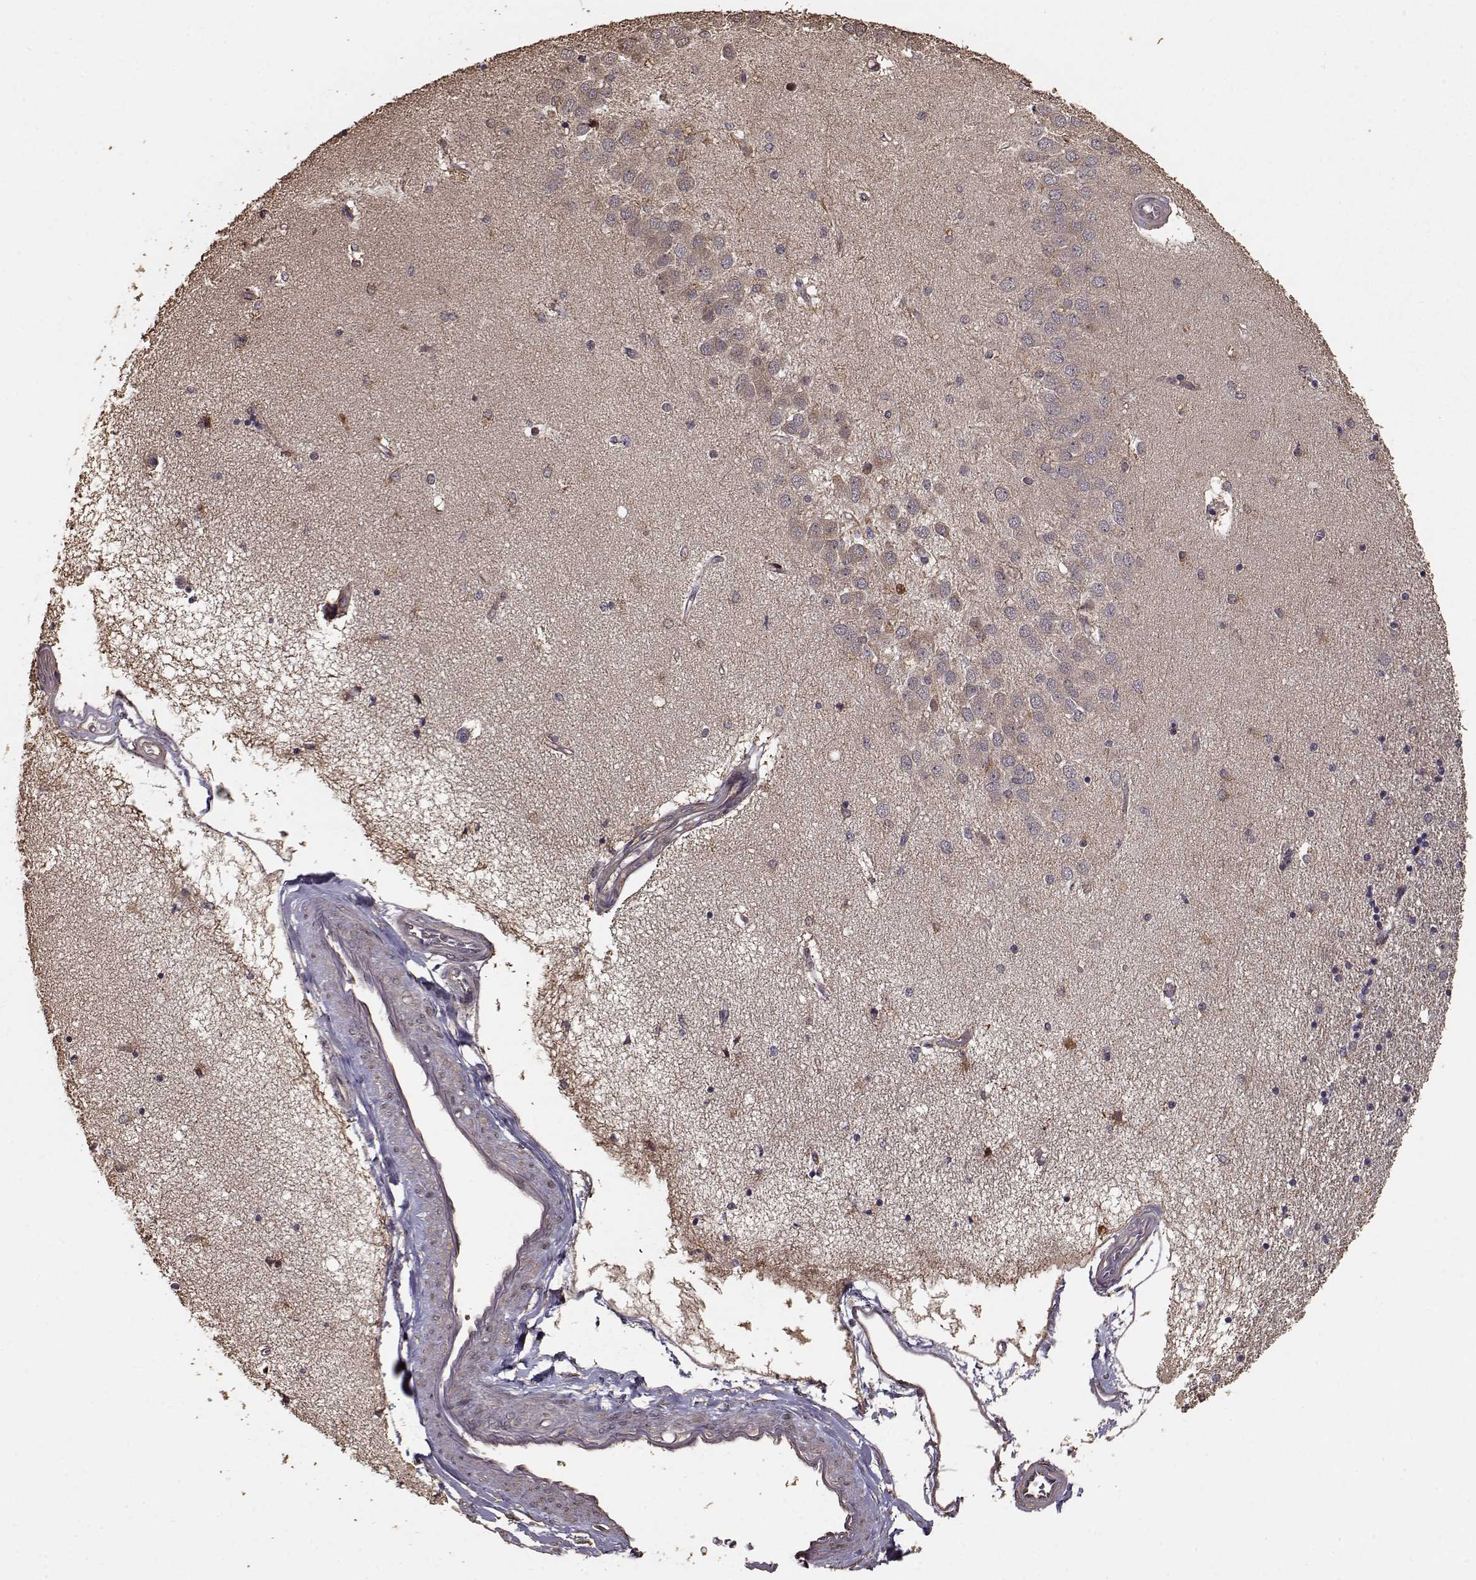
{"staining": {"intensity": "negative", "quantity": "none", "location": "none"}, "tissue": "hippocampus", "cell_type": "Glial cells", "image_type": "normal", "snomed": [{"axis": "morphology", "description": "Normal tissue, NOS"}, {"axis": "topography", "description": "Hippocampus"}], "caption": "Photomicrograph shows no protein positivity in glial cells of normal hippocampus.", "gene": "USP15", "patient": {"sex": "female", "age": 54}}